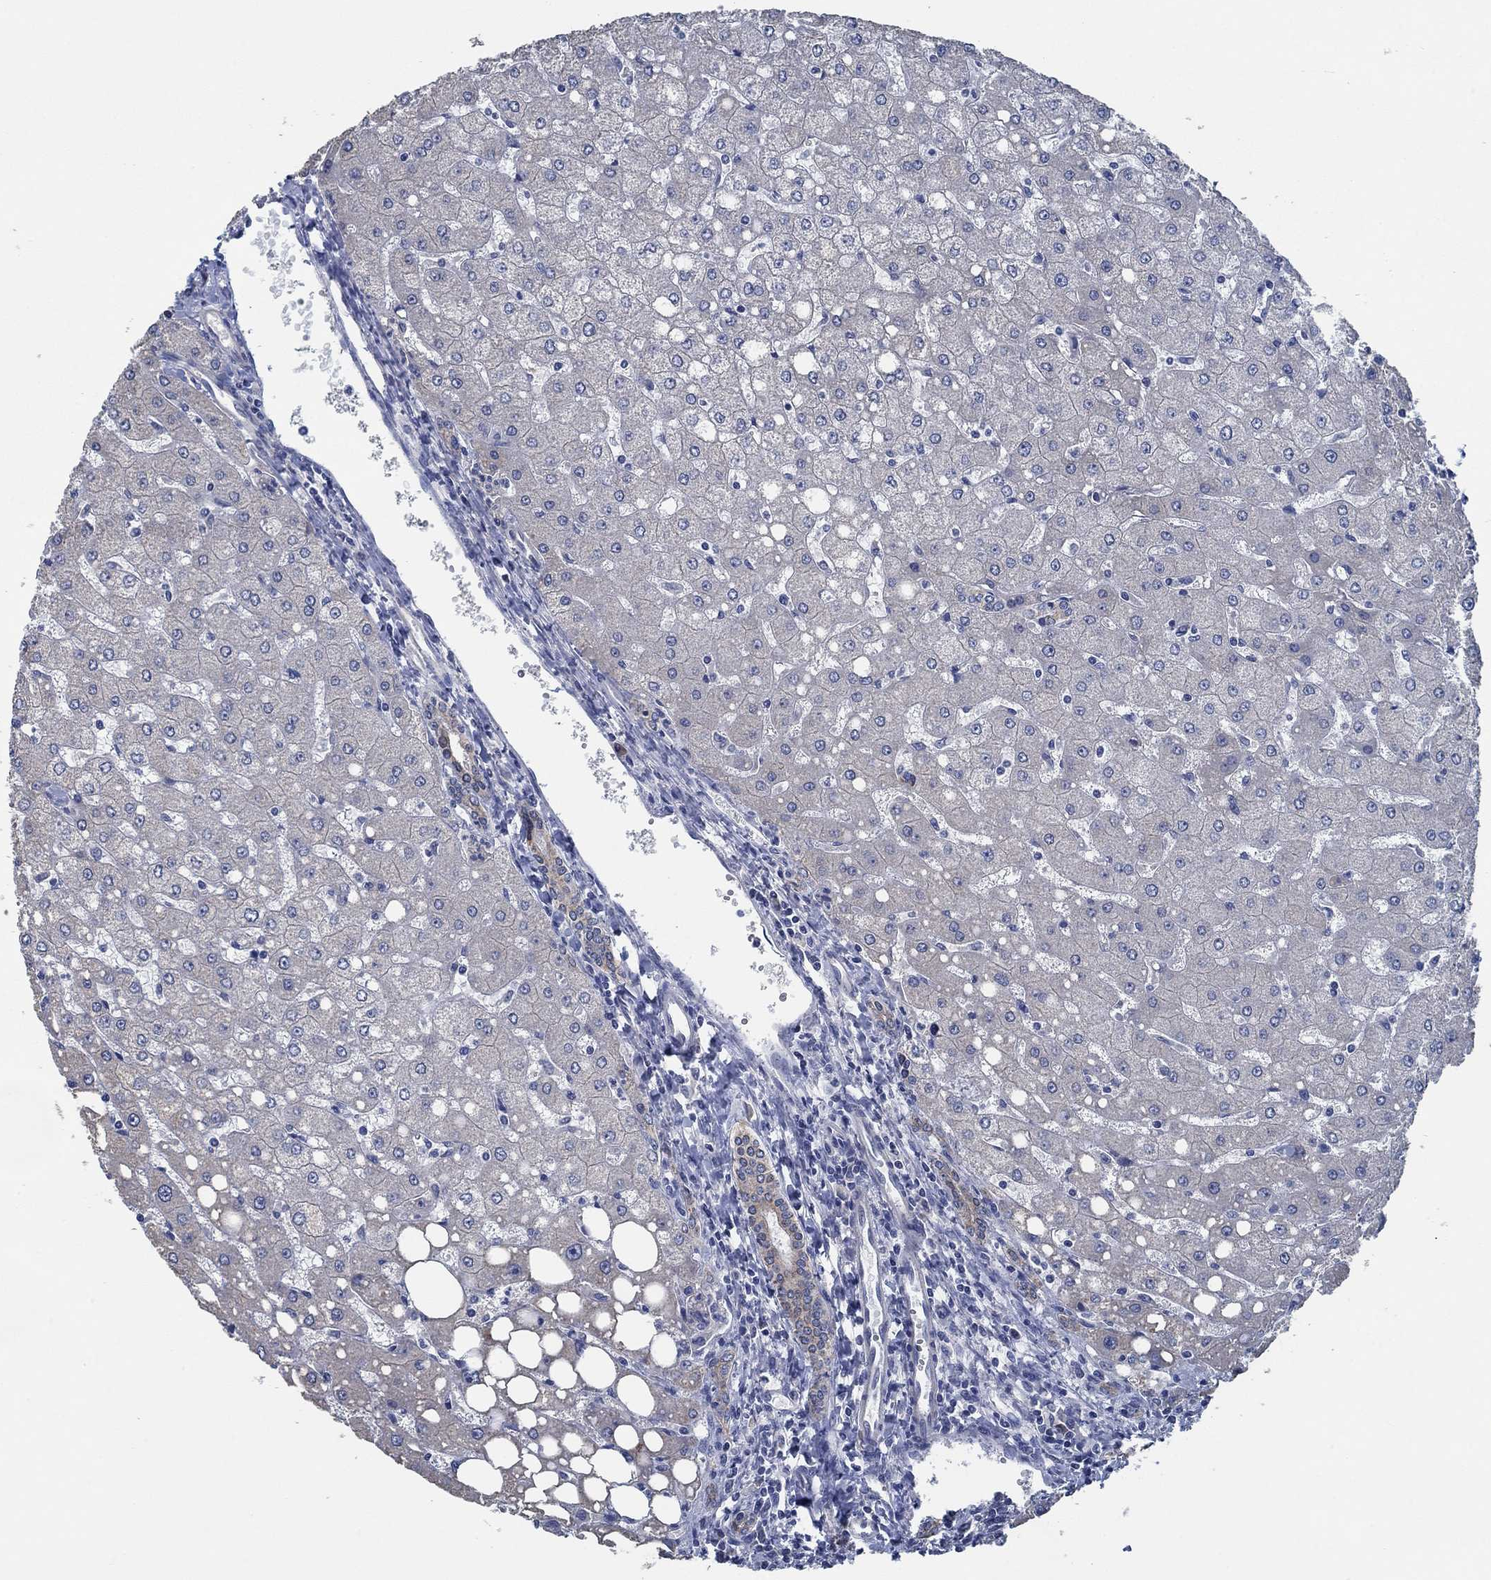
{"staining": {"intensity": "negative", "quantity": "none", "location": "none"}, "tissue": "liver", "cell_type": "Cholangiocytes", "image_type": "normal", "snomed": [{"axis": "morphology", "description": "Normal tissue, NOS"}, {"axis": "topography", "description": "Liver"}], "caption": "Immunohistochemistry of unremarkable human liver displays no expression in cholangiocytes.", "gene": "OBSCN", "patient": {"sex": "female", "age": 53}}